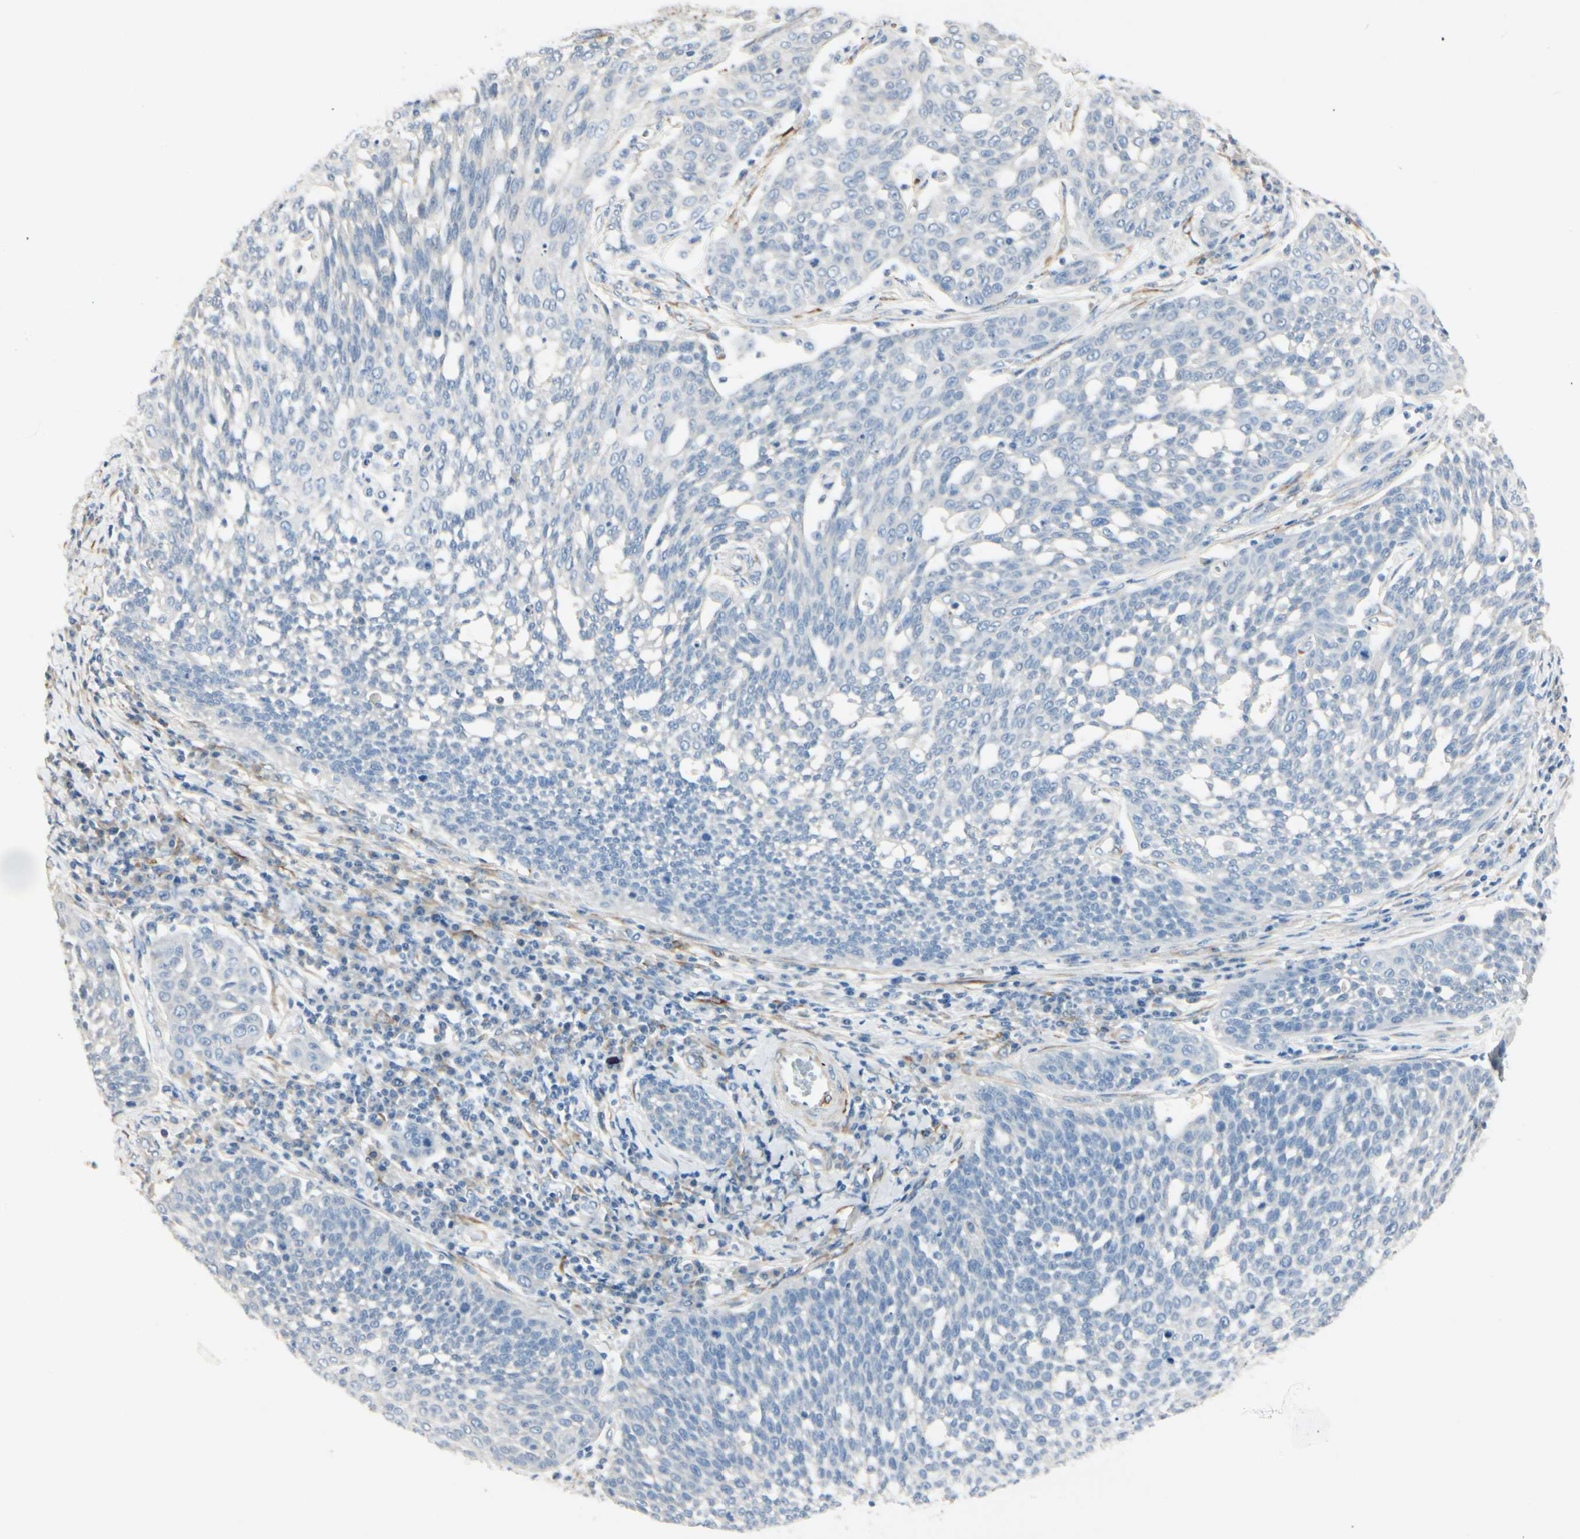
{"staining": {"intensity": "negative", "quantity": "none", "location": "none"}, "tissue": "cervical cancer", "cell_type": "Tumor cells", "image_type": "cancer", "snomed": [{"axis": "morphology", "description": "Squamous cell carcinoma, NOS"}, {"axis": "topography", "description": "Cervix"}], "caption": "An image of cervical cancer stained for a protein reveals no brown staining in tumor cells.", "gene": "AMPH", "patient": {"sex": "female", "age": 34}}